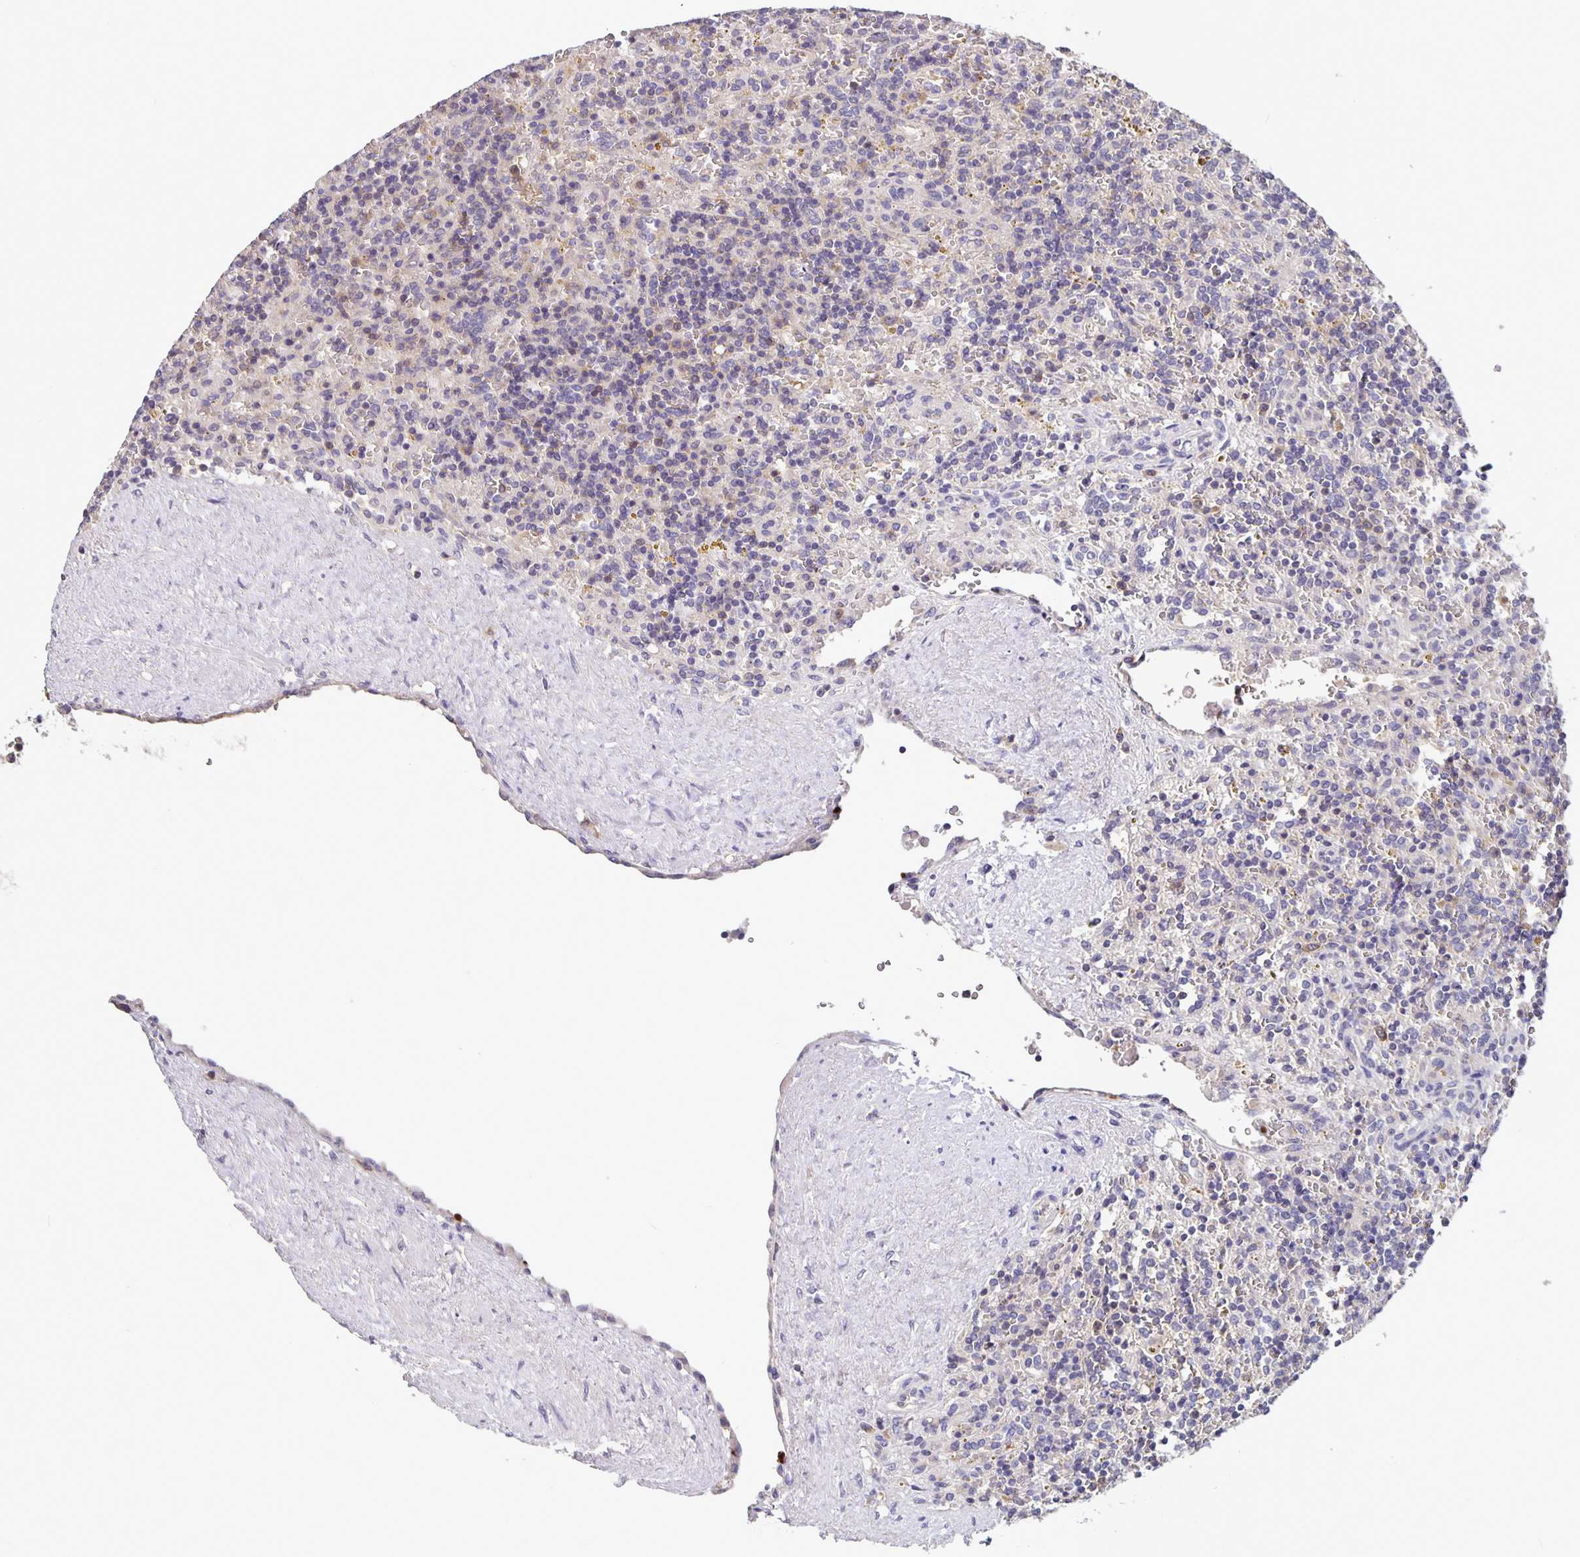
{"staining": {"intensity": "weak", "quantity": "<25%", "location": "cytoplasmic/membranous"}, "tissue": "lymphoma", "cell_type": "Tumor cells", "image_type": "cancer", "snomed": [{"axis": "morphology", "description": "Malignant lymphoma, non-Hodgkin's type, Low grade"}, {"axis": "topography", "description": "Spleen"}], "caption": "Tumor cells show no significant positivity in low-grade malignant lymphoma, non-Hodgkin's type.", "gene": "FEM1C", "patient": {"sex": "male", "age": 67}}